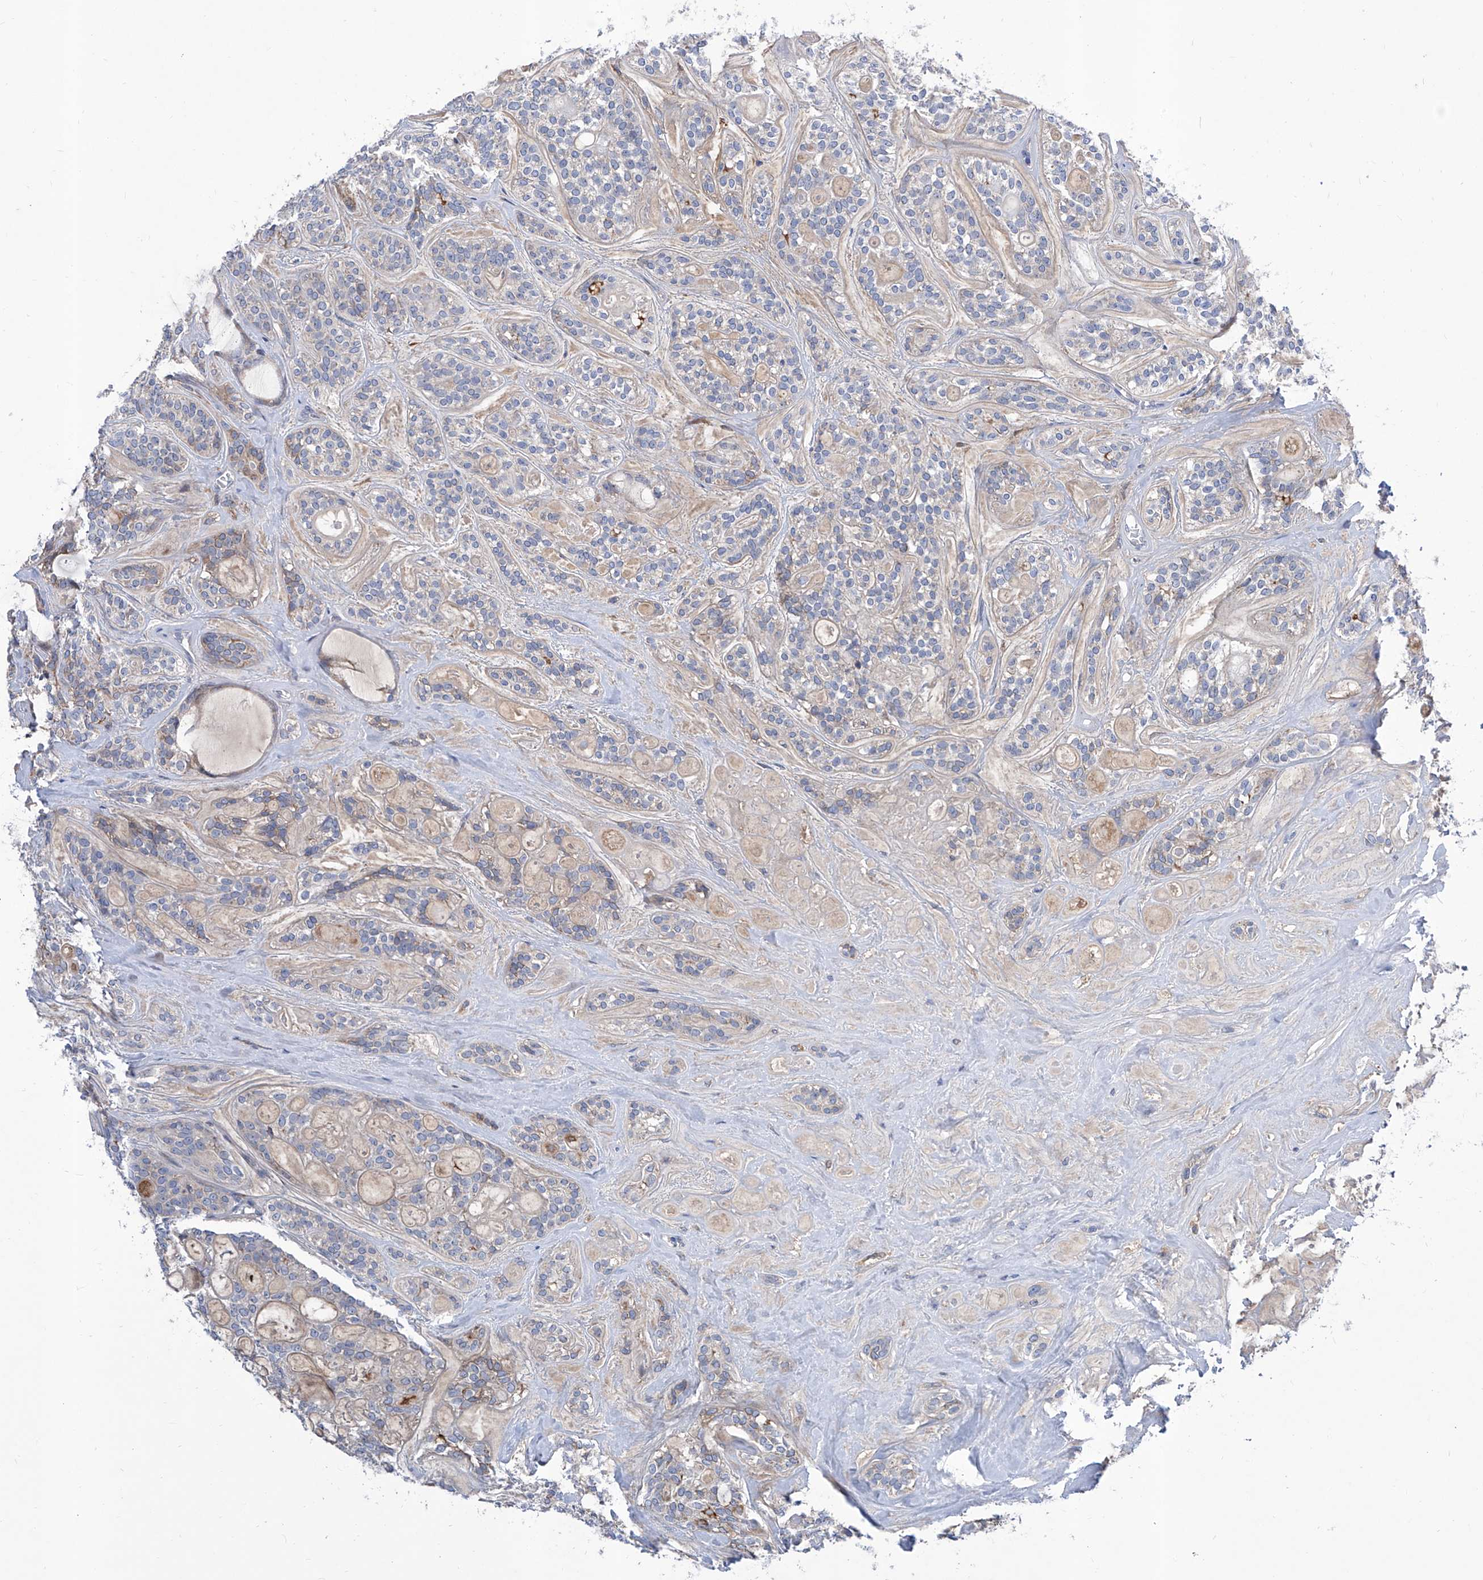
{"staining": {"intensity": "negative", "quantity": "none", "location": "none"}, "tissue": "head and neck cancer", "cell_type": "Tumor cells", "image_type": "cancer", "snomed": [{"axis": "morphology", "description": "Adenocarcinoma, NOS"}, {"axis": "topography", "description": "Head-Neck"}], "caption": "Immunohistochemical staining of head and neck adenocarcinoma displays no significant positivity in tumor cells.", "gene": "SRBD1", "patient": {"sex": "male", "age": 66}}